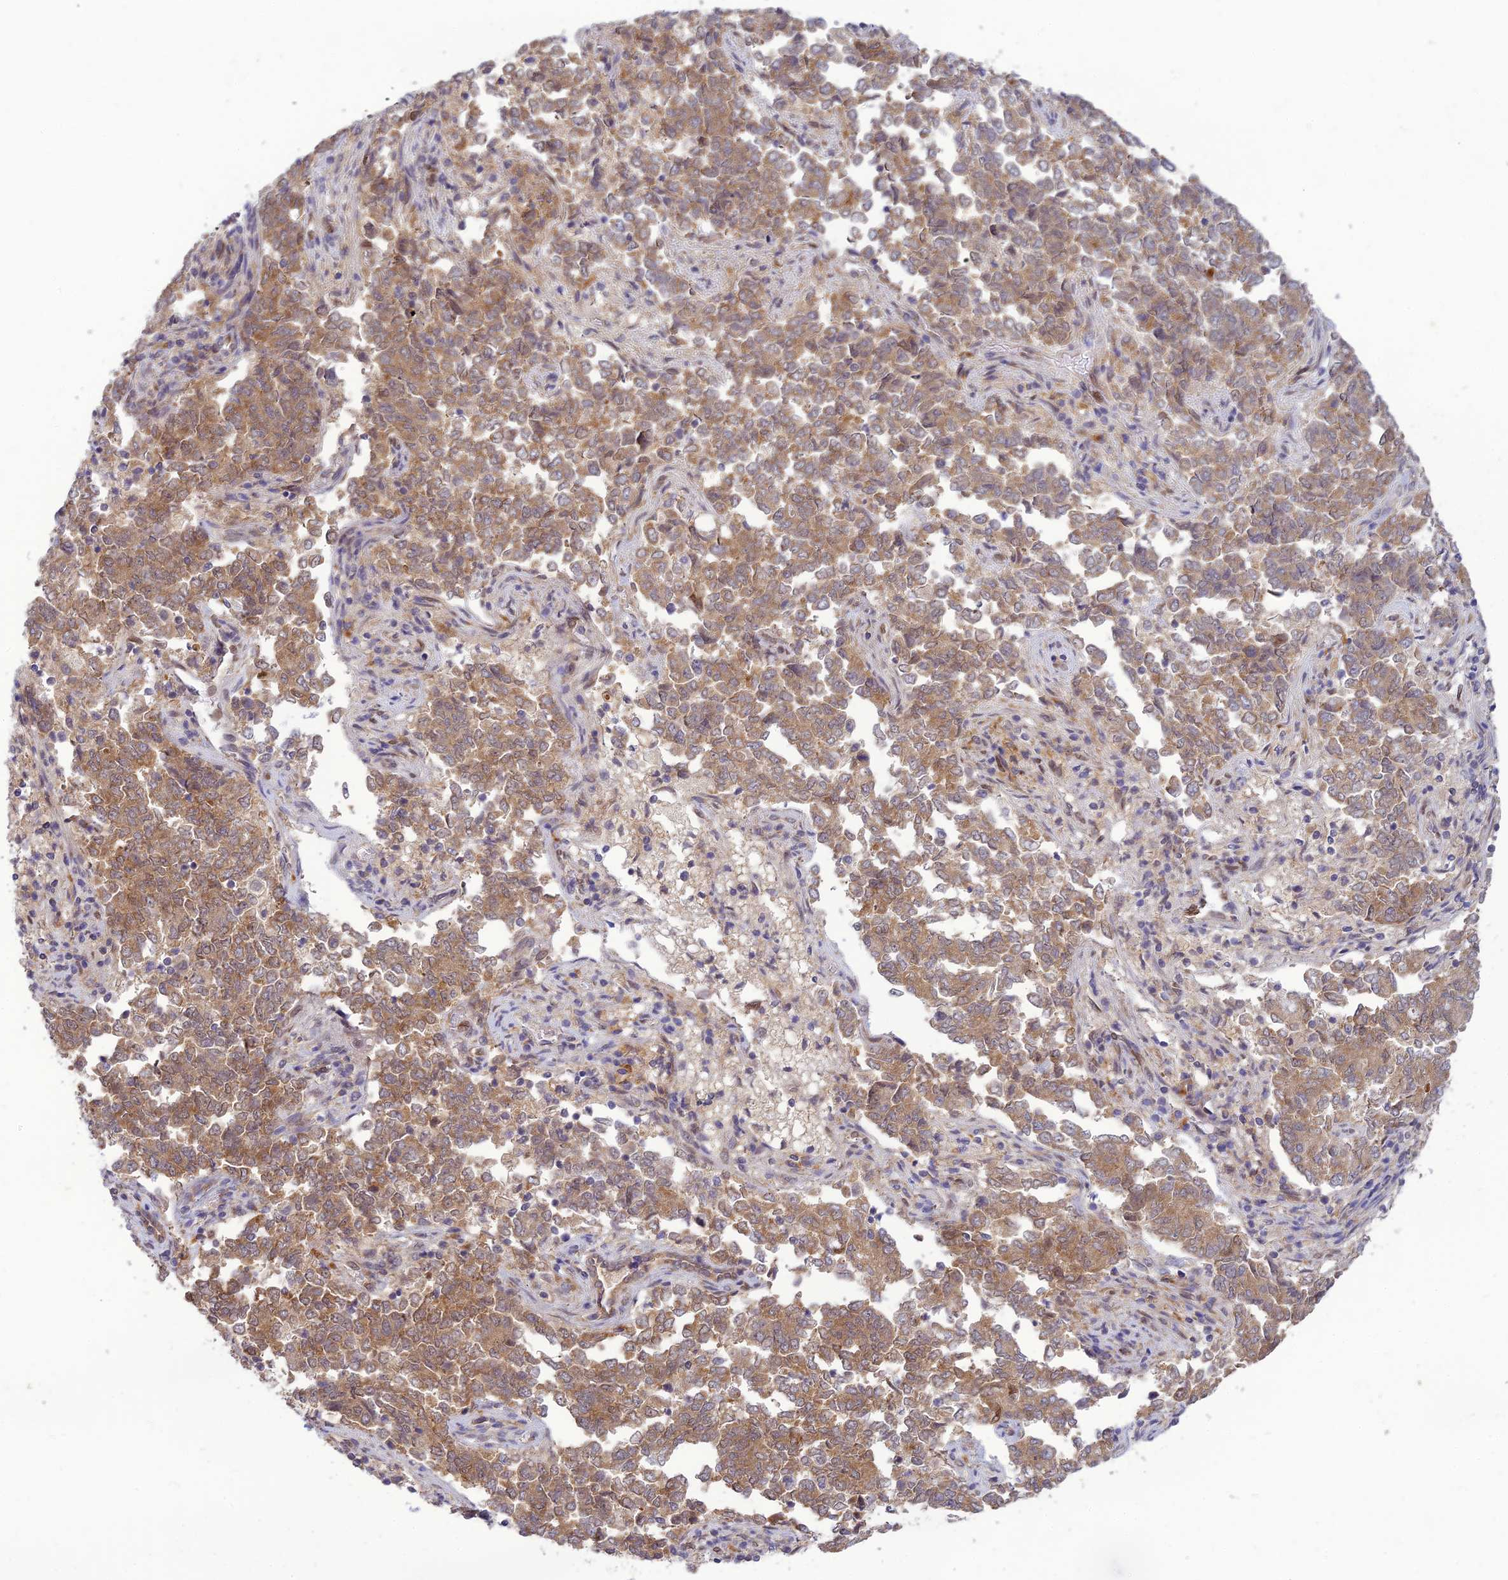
{"staining": {"intensity": "moderate", "quantity": ">75%", "location": "cytoplasmic/membranous"}, "tissue": "endometrial cancer", "cell_type": "Tumor cells", "image_type": "cancer", "snomed": [{"axis": "morphology", "description": "Adenocarcinoma, NOS"}, {"axis": "topography", "description": "Endometrium"}], "caption": "Moderate cytoplasmic/membranous expression for a protein is appreciated in approximately >75% of tumor cells of endometrial cancer (adenocarcinoma) using immunohistochemistry (IHC).", "gene": "SKIC8", "patient": {"sex": "female", "age": 80}}